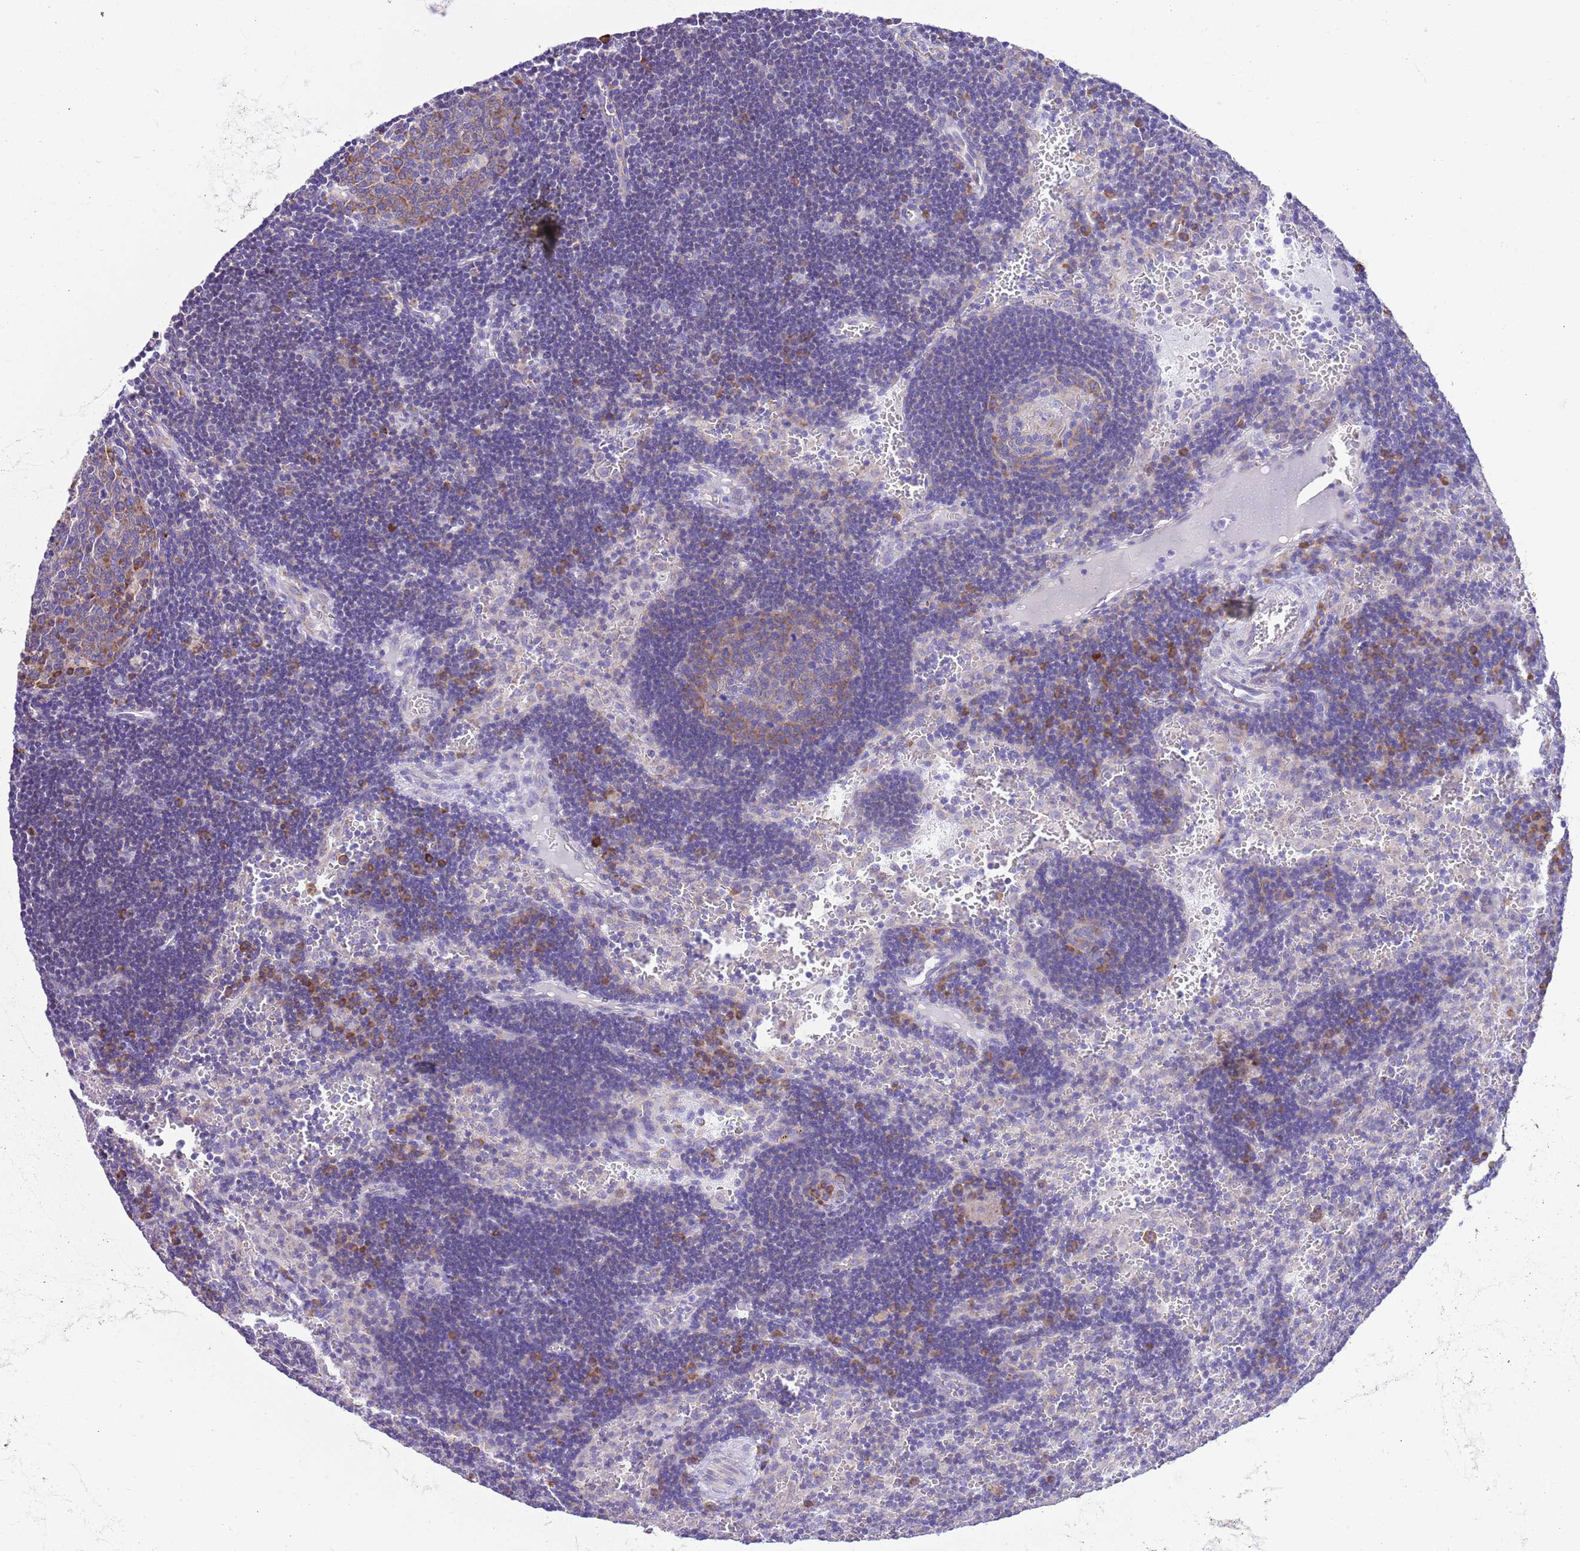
{"staining": {"intensity": "moderate", "quantity": "25%-75%", "location": "cytoplasmic/membranous"}, "tissue": "lymph node", "cell_type": "Germinal center cells", "image_type": "normal", "snomed": [{"axis": "morphology", "description": "Normal tissue, NOS"}, {"axis": "topography", "description": "Lymph node"}], "caption": "High-magnification brightfield microscopy of benign lymph node stained with DAB (brown) and counterstained with hematoxylin (blue). germinal center cells exhibit moderate cytoplasmic/membranous staining is present in about25%-75% of cells. The protein of interest is shown in brown color, while the nuclei are stained blue.", "gene": "RPS10", "patient": {"sex": "male", "age": 62}}